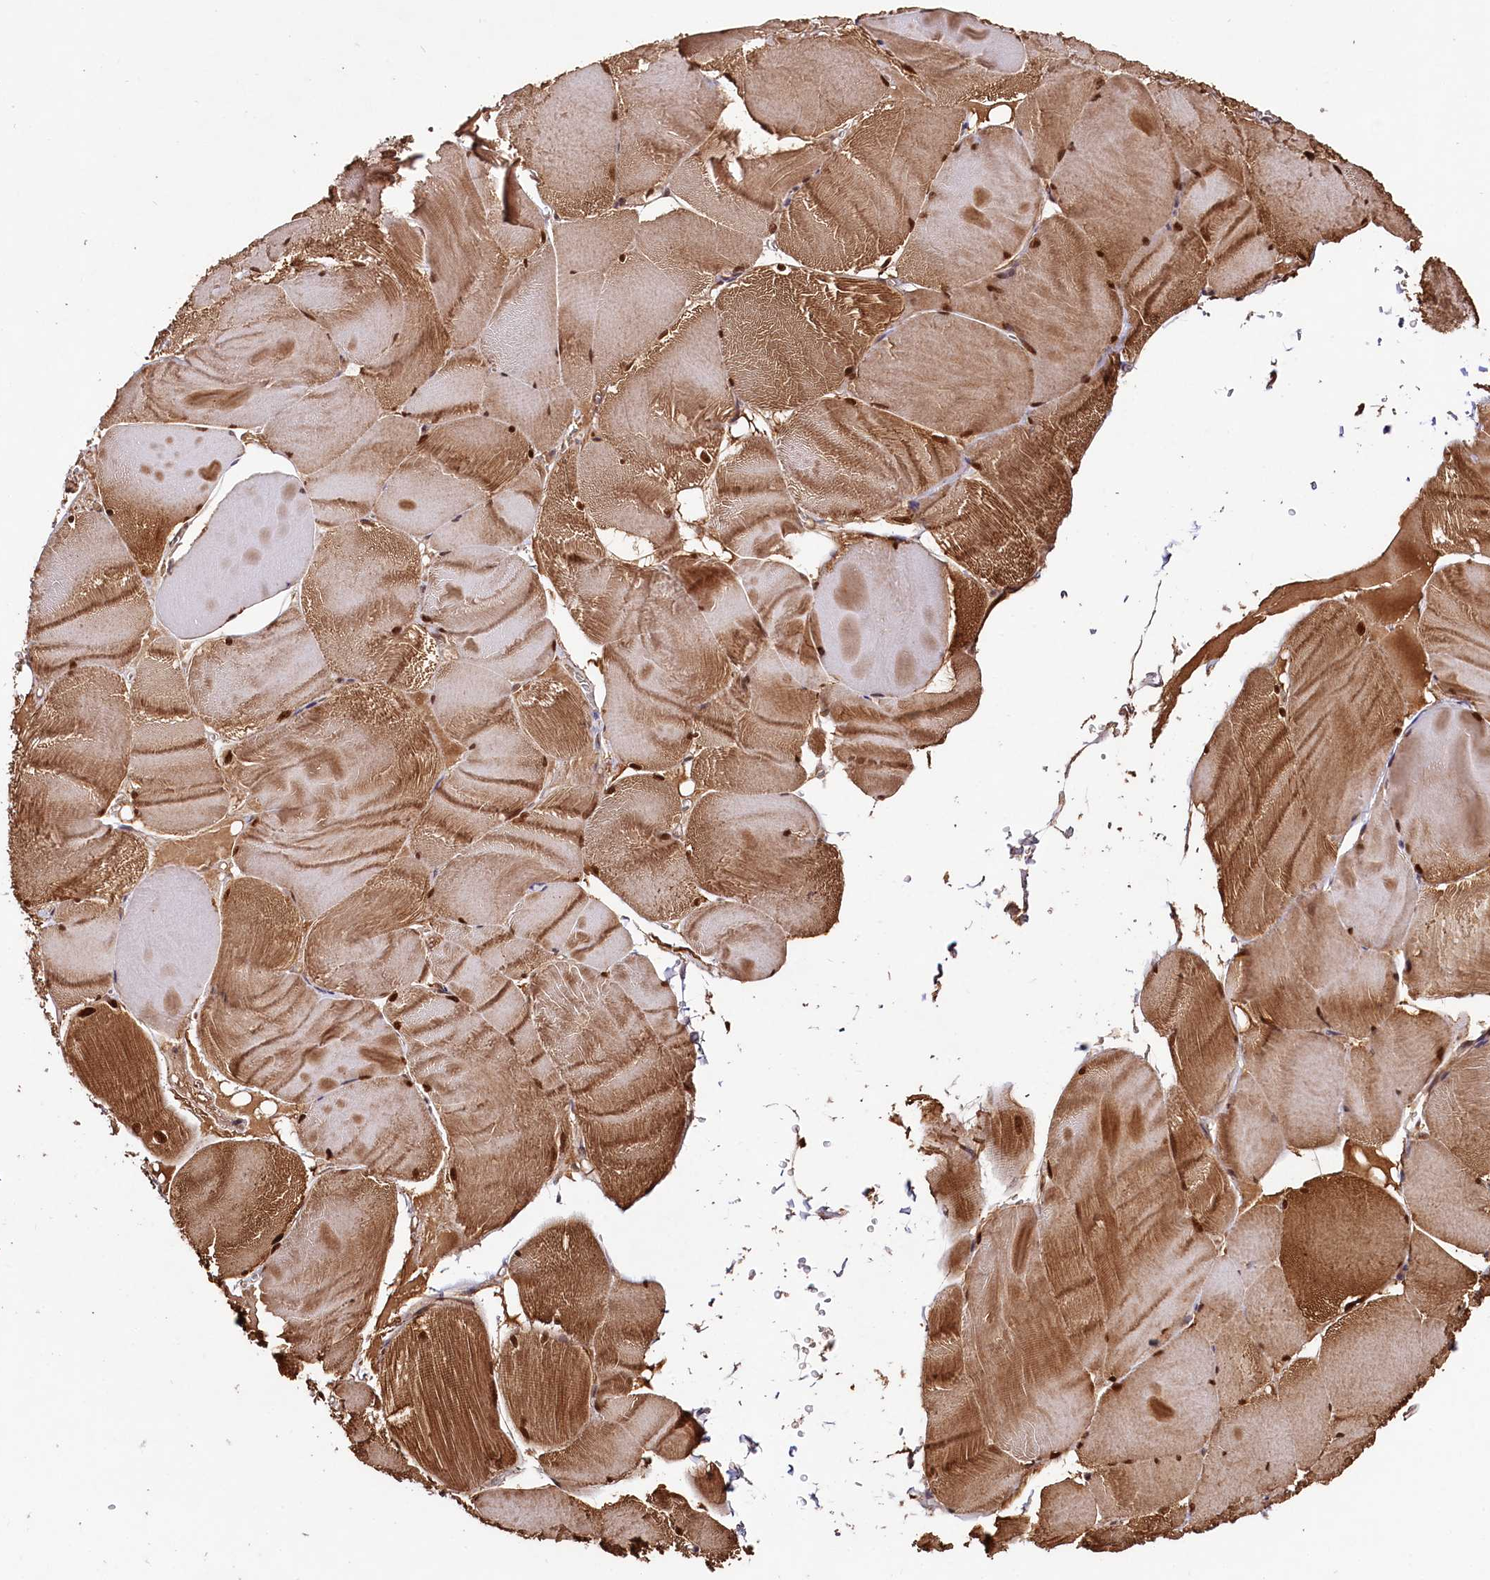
{"staining": {"intensity": "strong", "quantity": ">75%", "location": "cytoplasmic/membranous,nuclear"}, "tissue": "skeletal muscle", "cell_type": "Myocytes", "image_type": "normal", "snomed": [{"axis": "morphology", "description": "Normal tissue, NOS"}, {"axis": "morphology", "description": "Basal cell carcinoma"}, {"axis": "topography", "description": "Skeletal muscle"}], "caption": "DAB immunohistochemical staining of benign skeletal muscle demonstrates strong cytoplasmic/membranous,nuclear protein expression in approximately >75% of myocytes. The staining was performed using DAB (3,3'-diaminobenzidine), with brown indicating positive protein expression. Nuclei are stained blue with hematoxylin.", "gene": "UBE3A", "patient": {"sex": "female", "age": 64}}